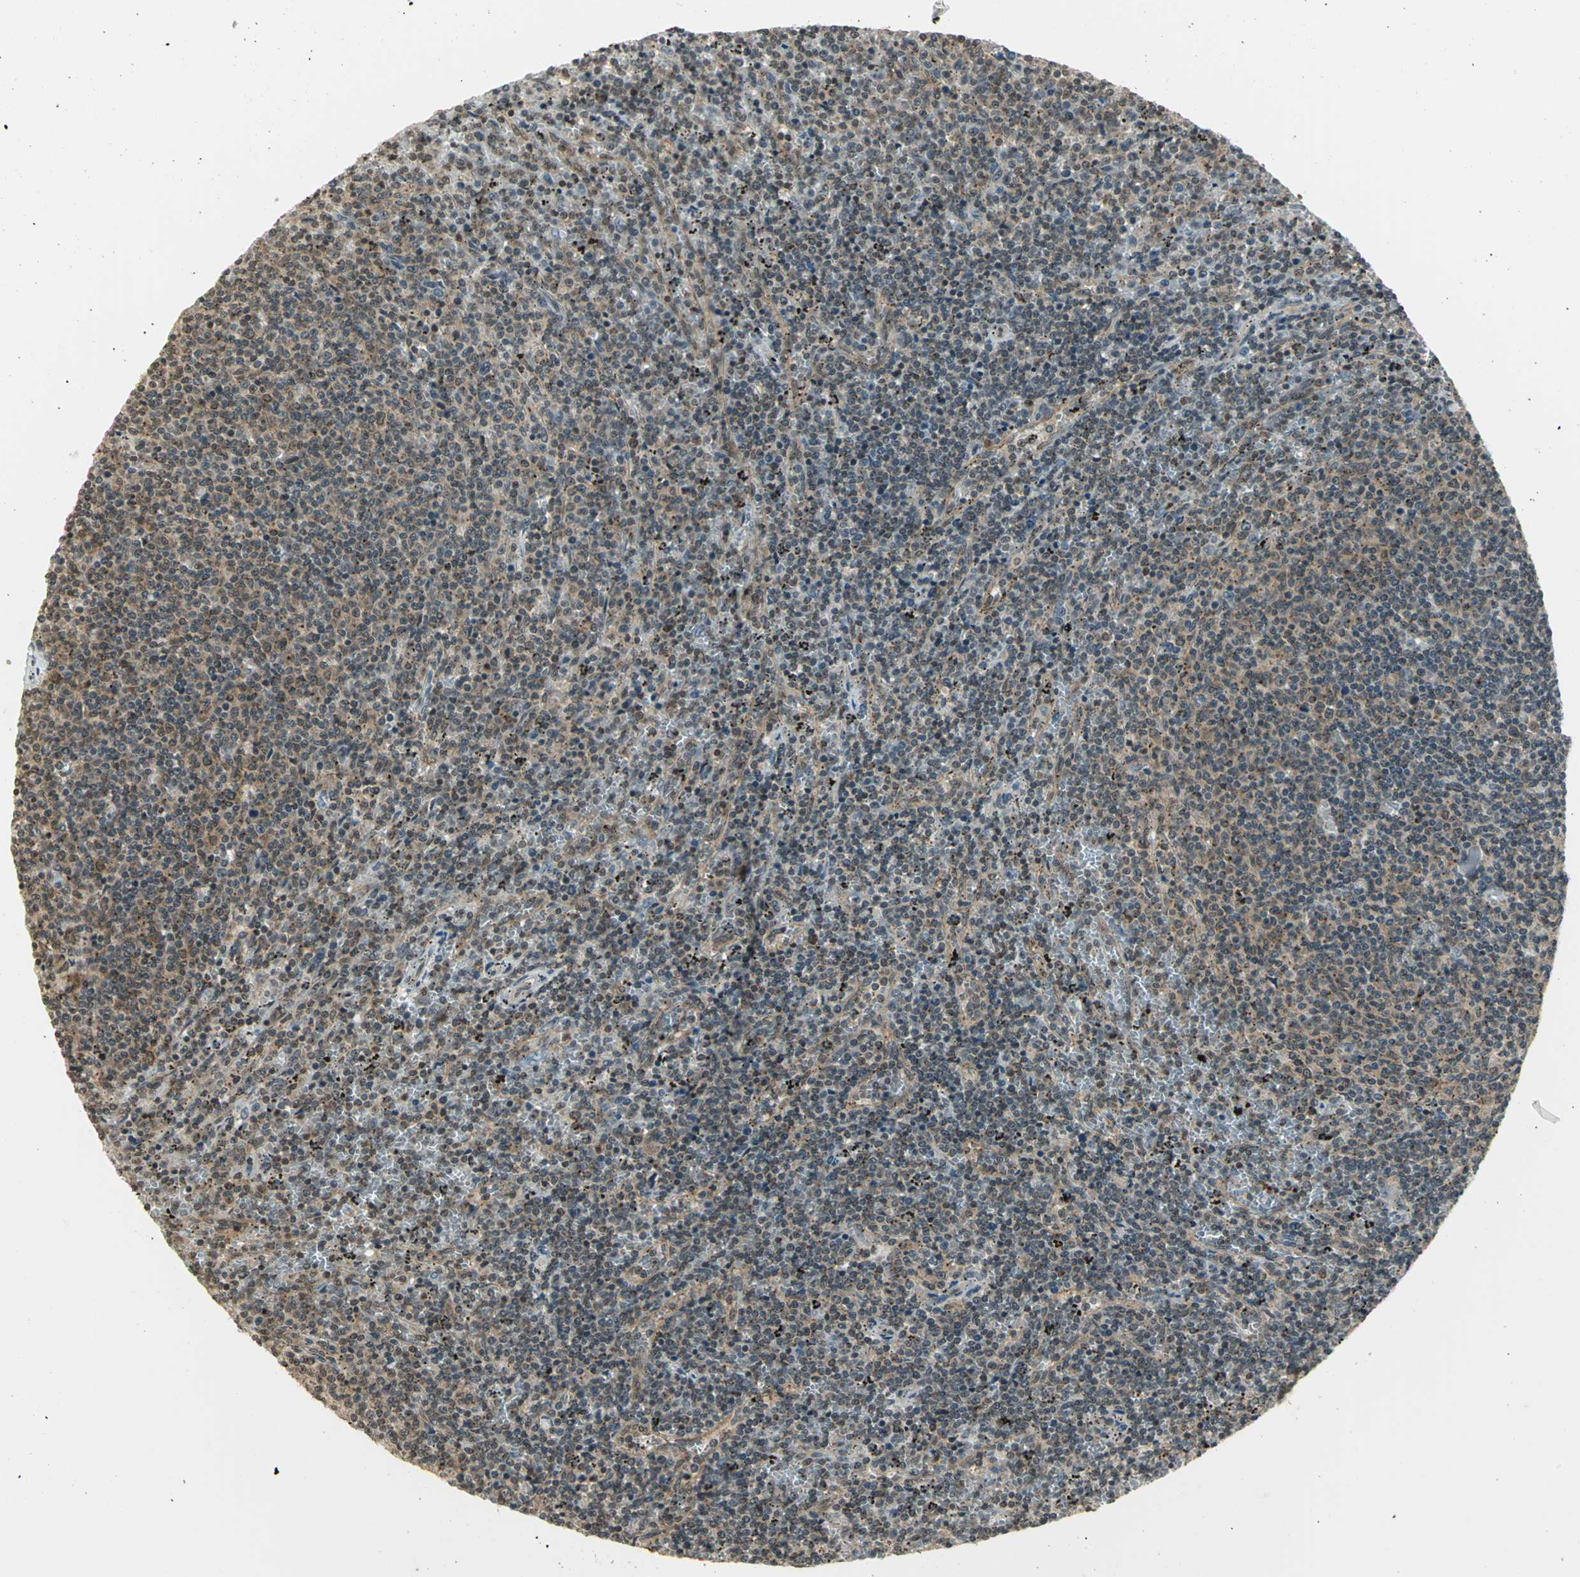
{"staining": {"intensity": "weak", "quantity": ">75%", "location": "cytoplasmic/membranous"}, "tissue": "lymphoma", "cell_type": "Tumor cells", "image_type": "cancer", "snomed": [{"axis": "morphology", "description": "Malignant lymphoma, non-Hodgkin's type, Low grade"}, {"axis": "topography", "description": "Spleen"}], "caption": "Brown immunohistochemical staining in human malignant lymphoma, non-Hodgkin's type (low-grade) shows weak cytoplasmic/membranous staining in about >75% of tumor cells.", "gene": "CDC34", "patient": {"sex": "female", "age": 50}}